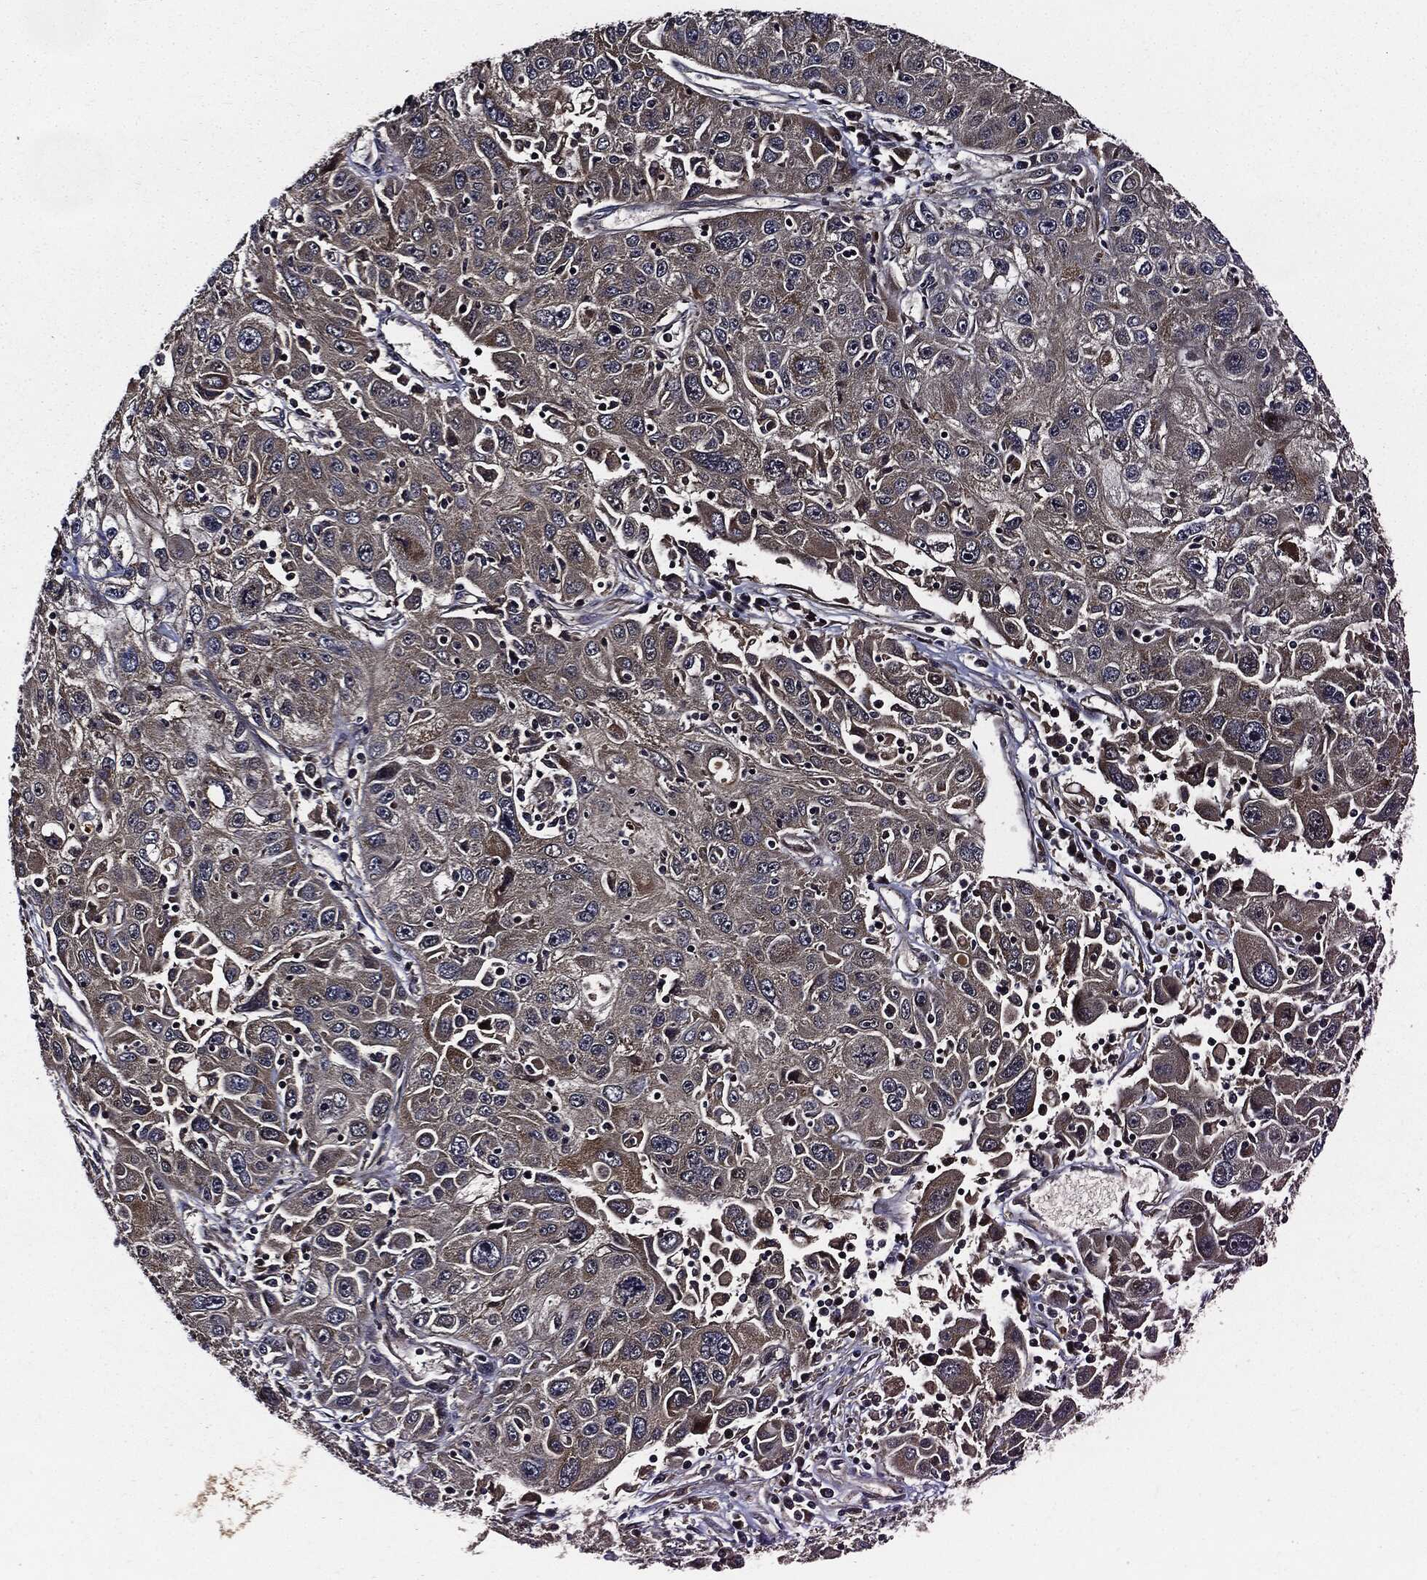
{"staining": {"intensity": "moderate", "quantity": "<25%", "location": "cytoplasmic/membranous"}, "tissue": "stomach cancer", "cell_type": "Tumor cells", "image_type": "cancer", "snomed": [{"axis": "morphology", "description": "Adenocarcinoma, NOS"}, {"axis": "topography", "description": "Stomach"}], "caption": "There is low levels of moderate cytoplasmic/membranous staining in tumor cells of stomach cancer, as demonstrated by immunohistochemical staining (brown color).", "gene": "HTT", "patient": {"sex": "male", "age": 56}}